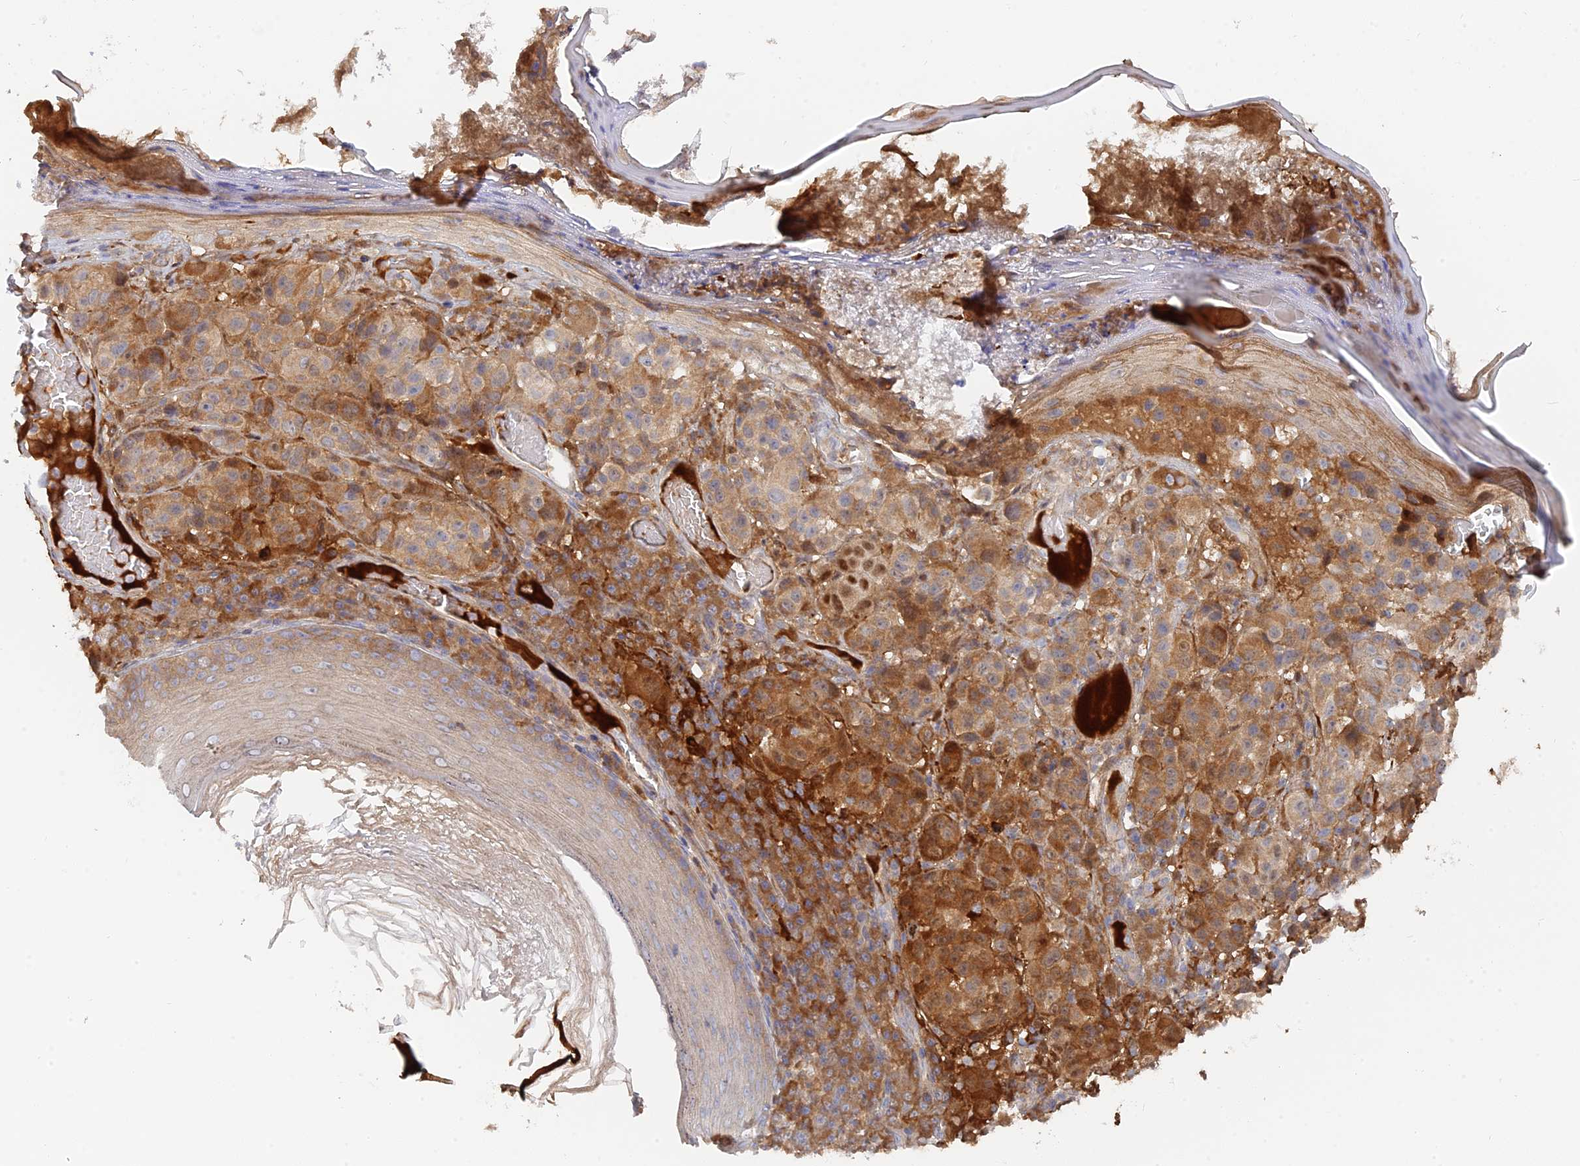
{"staining": {"intensity": "moderate", "quantity": ">75%", "location": "cytoplasmic/membranous"}, "tissue": "melanoma", "cell_type": "Tumor cells", "image_type": "cancer", "snomed": [{"axis": "morphology", "description": "Malignant melanoma, NOS"}, {"axis": "topography", "description": "Skin"}], "caption": "This photomicrograph demonstrates immunohistochemistry staining of human malignant melanoma, with medium moderate cytoplasmic/membranous staining in approximately >75% of tumor cells.", "gene": "SPATA5L1", "patient": {"sex": "male", "age": 38}}